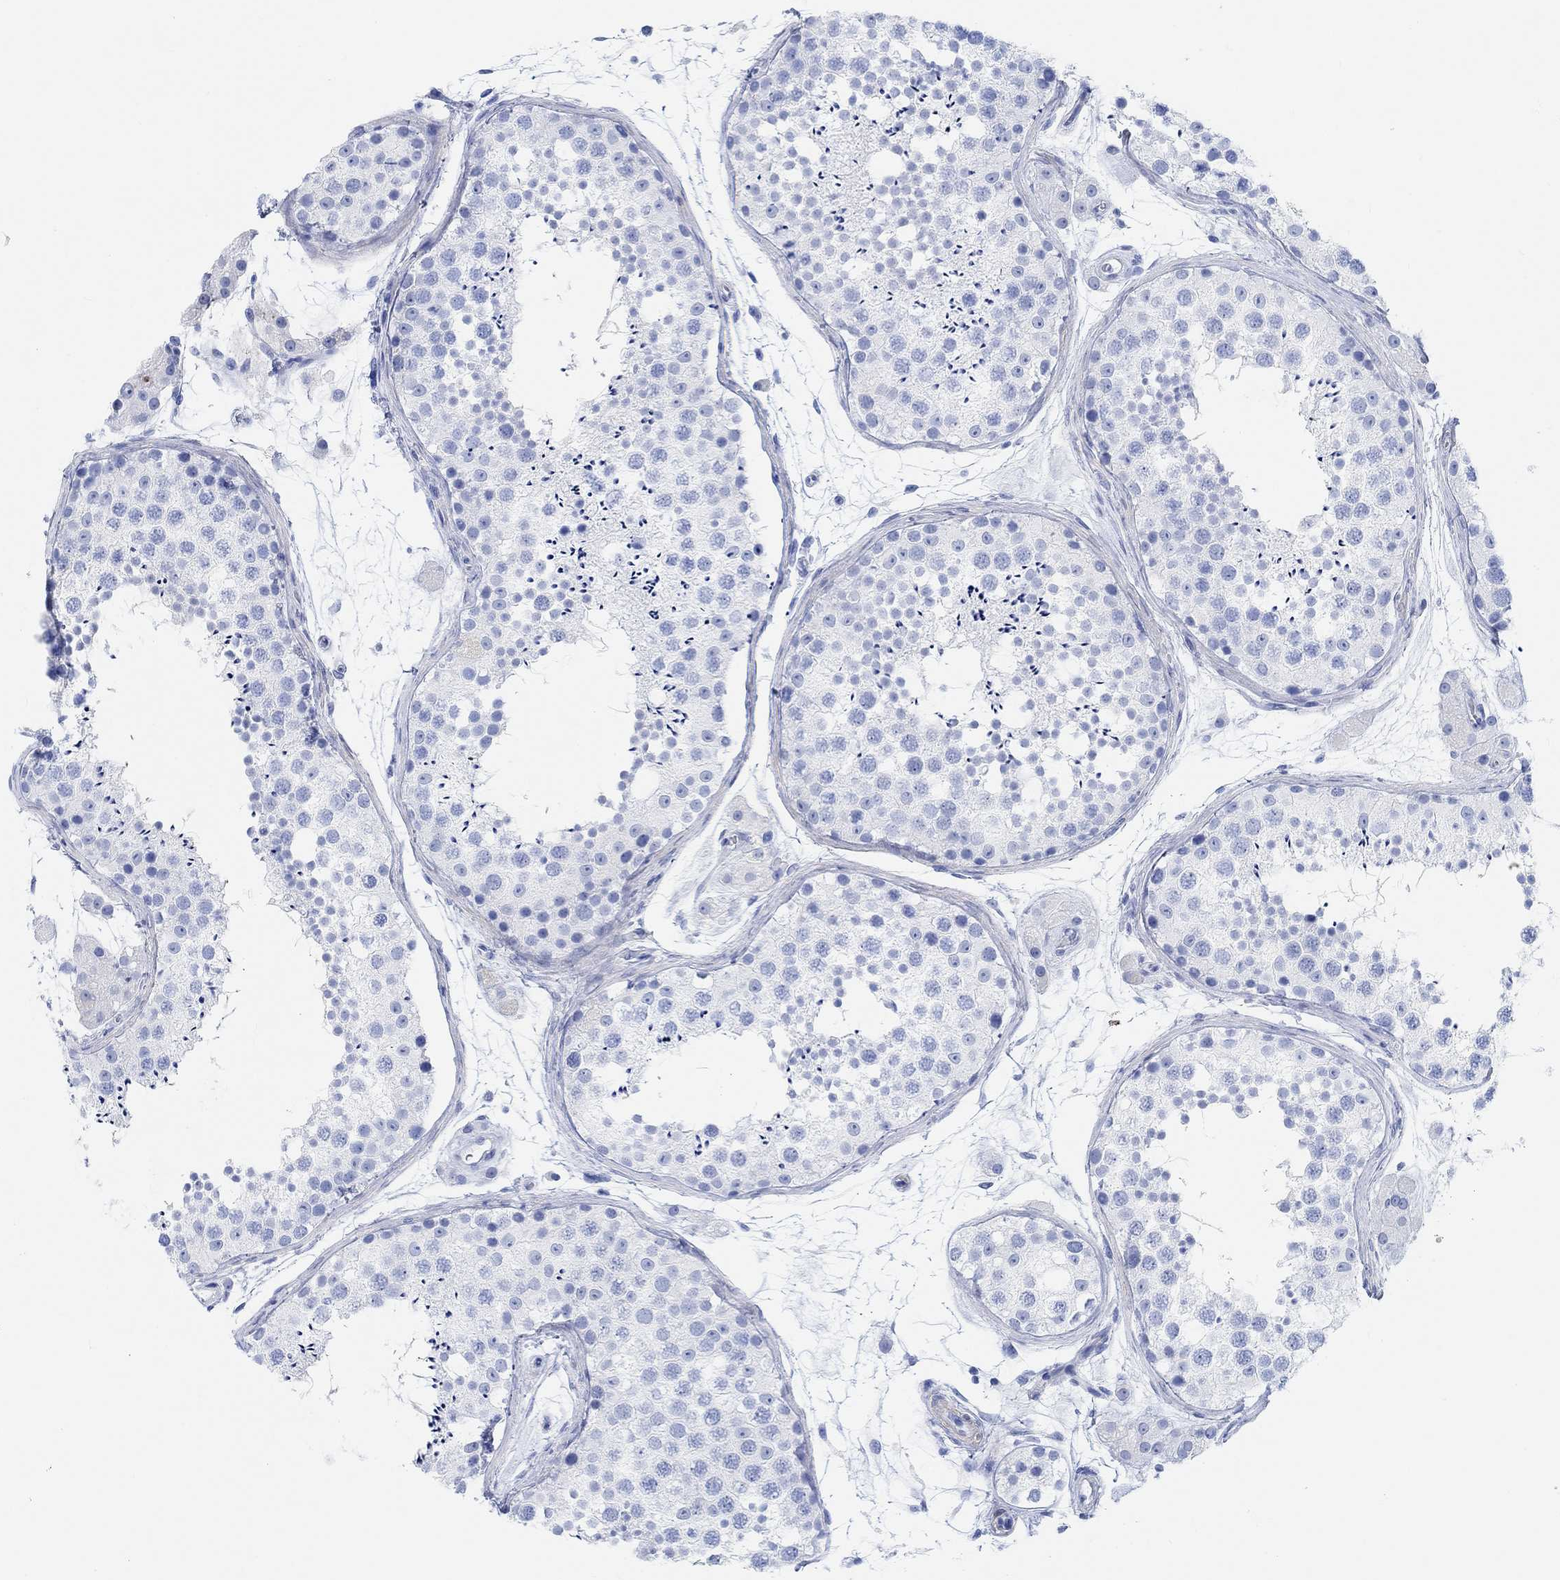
{"staining": {"intensity": "negative", "quantity": "none", "location": "none"}, "tissue": "testis", "cell_type": "Cells in seminiferous ducts", "image_type": "normal", "snomed": [{"axis": "morphology", "description": "Normal tissue, NOS"}, {"axis": "topography", "description": "Testis"}], "caption": "Micrograph shows no protein positivity in cells in seminiferous ducts of normal testis. (IHC, brightfield microscopy, high magnification).", "gene": "ANKRD33", "patient": {"sex": "male", "age": 41}}